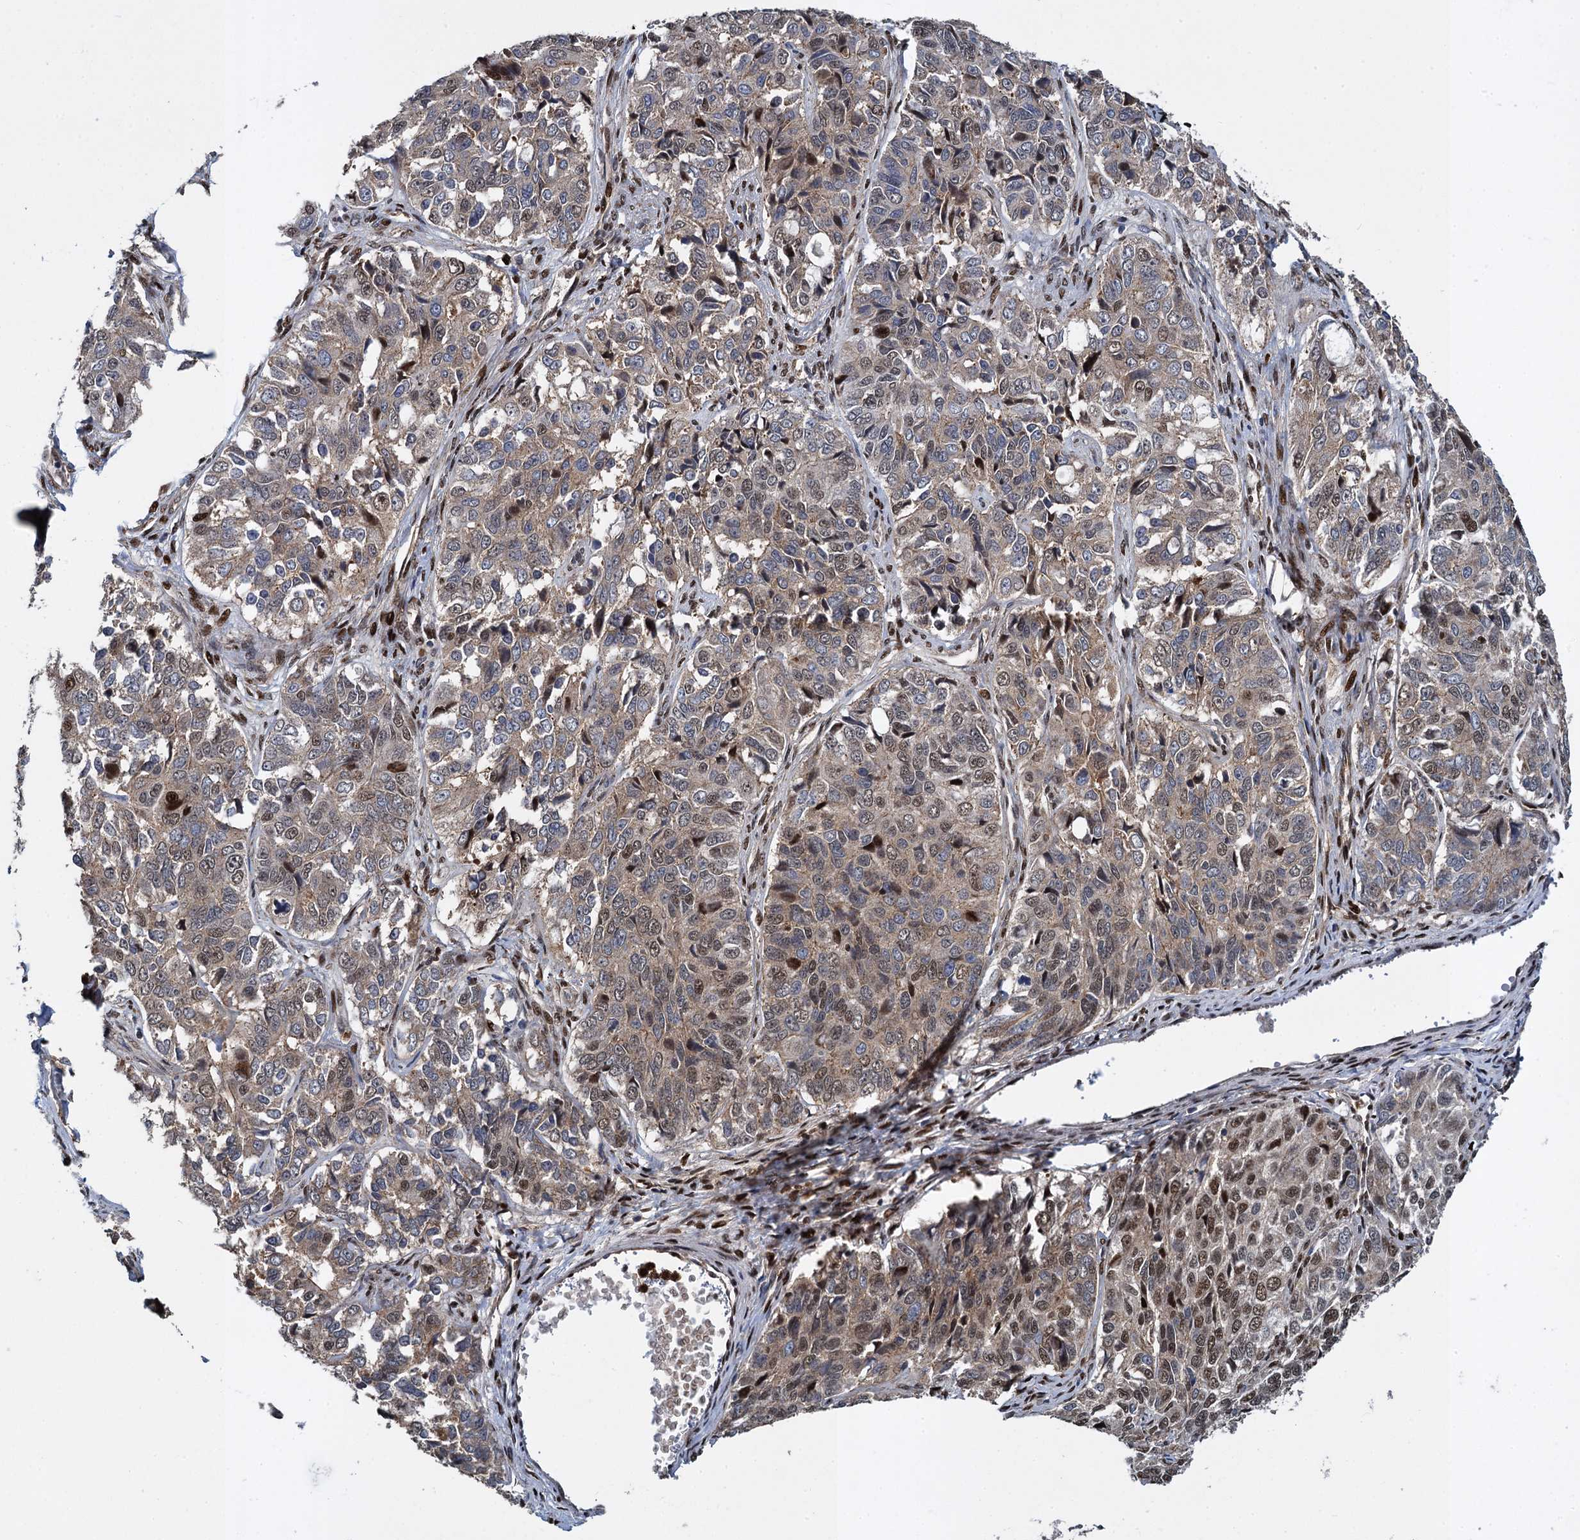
{"staining": {"intensity": "moderate", "quantity": ">75%", "location": "cytoplasmic/membranous,nuclear"}, "tissue": "ovarian cancer", "cell_type": "Tumor cells", "image_type": "cancer", "snomed": [{"axis": "morphology", "description": "Carcinoma, endometroid"}, {"axis": "topography", "description": "Ovary"}], "caption": "The histopathology image displays immunohistochemical staining of ovarian cancer (endometroid carcinoma). There is moderate cytoplasmic/membranous and nuclear staining is seen in about >75% of tumor cells.", "gene": "ANKRD49", "patient": {"sex": "female", "age": 51}}